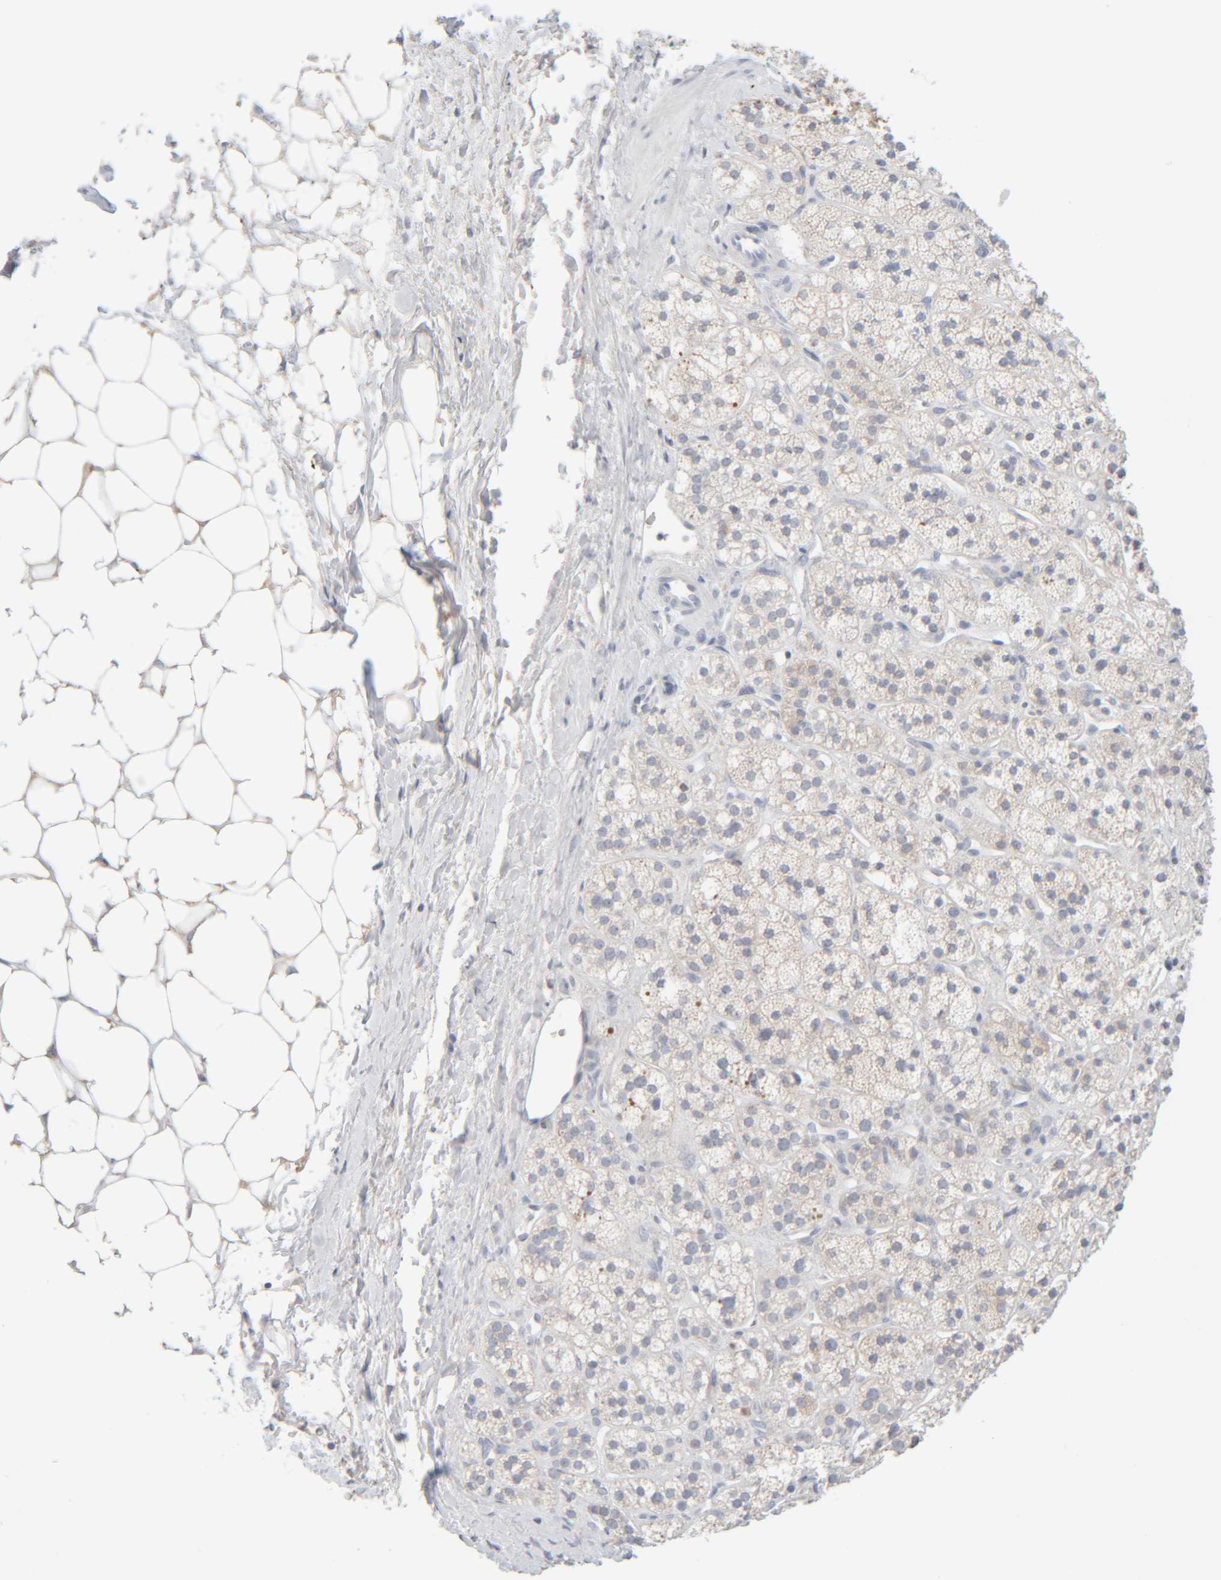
{"staining": {"intensity": "moderate", "quantity": "25%-75%", "location": "cytoplasmic/membranous"}, "tissue": "adrenal gland", "cell_type": "Glandular cells", "image_type": "normal", "snomed": [{"axis": "morphology", "description": "Normal tissue, NOS"}, {"axis": "topography", "description": "Adrenal gland"}], "caption": "Immunohistochemistry micrograph of normal adrenal gland: adrenal gland stained using IHC demonstrates medium levels of moderate protein expression localized specifically in the cytoplasmic/membranous of glandular cells, appearing as a cytoplasmic/membranous brown color.", "gene": "RIDA", "patient": {"sex": "male", "age": 56}}